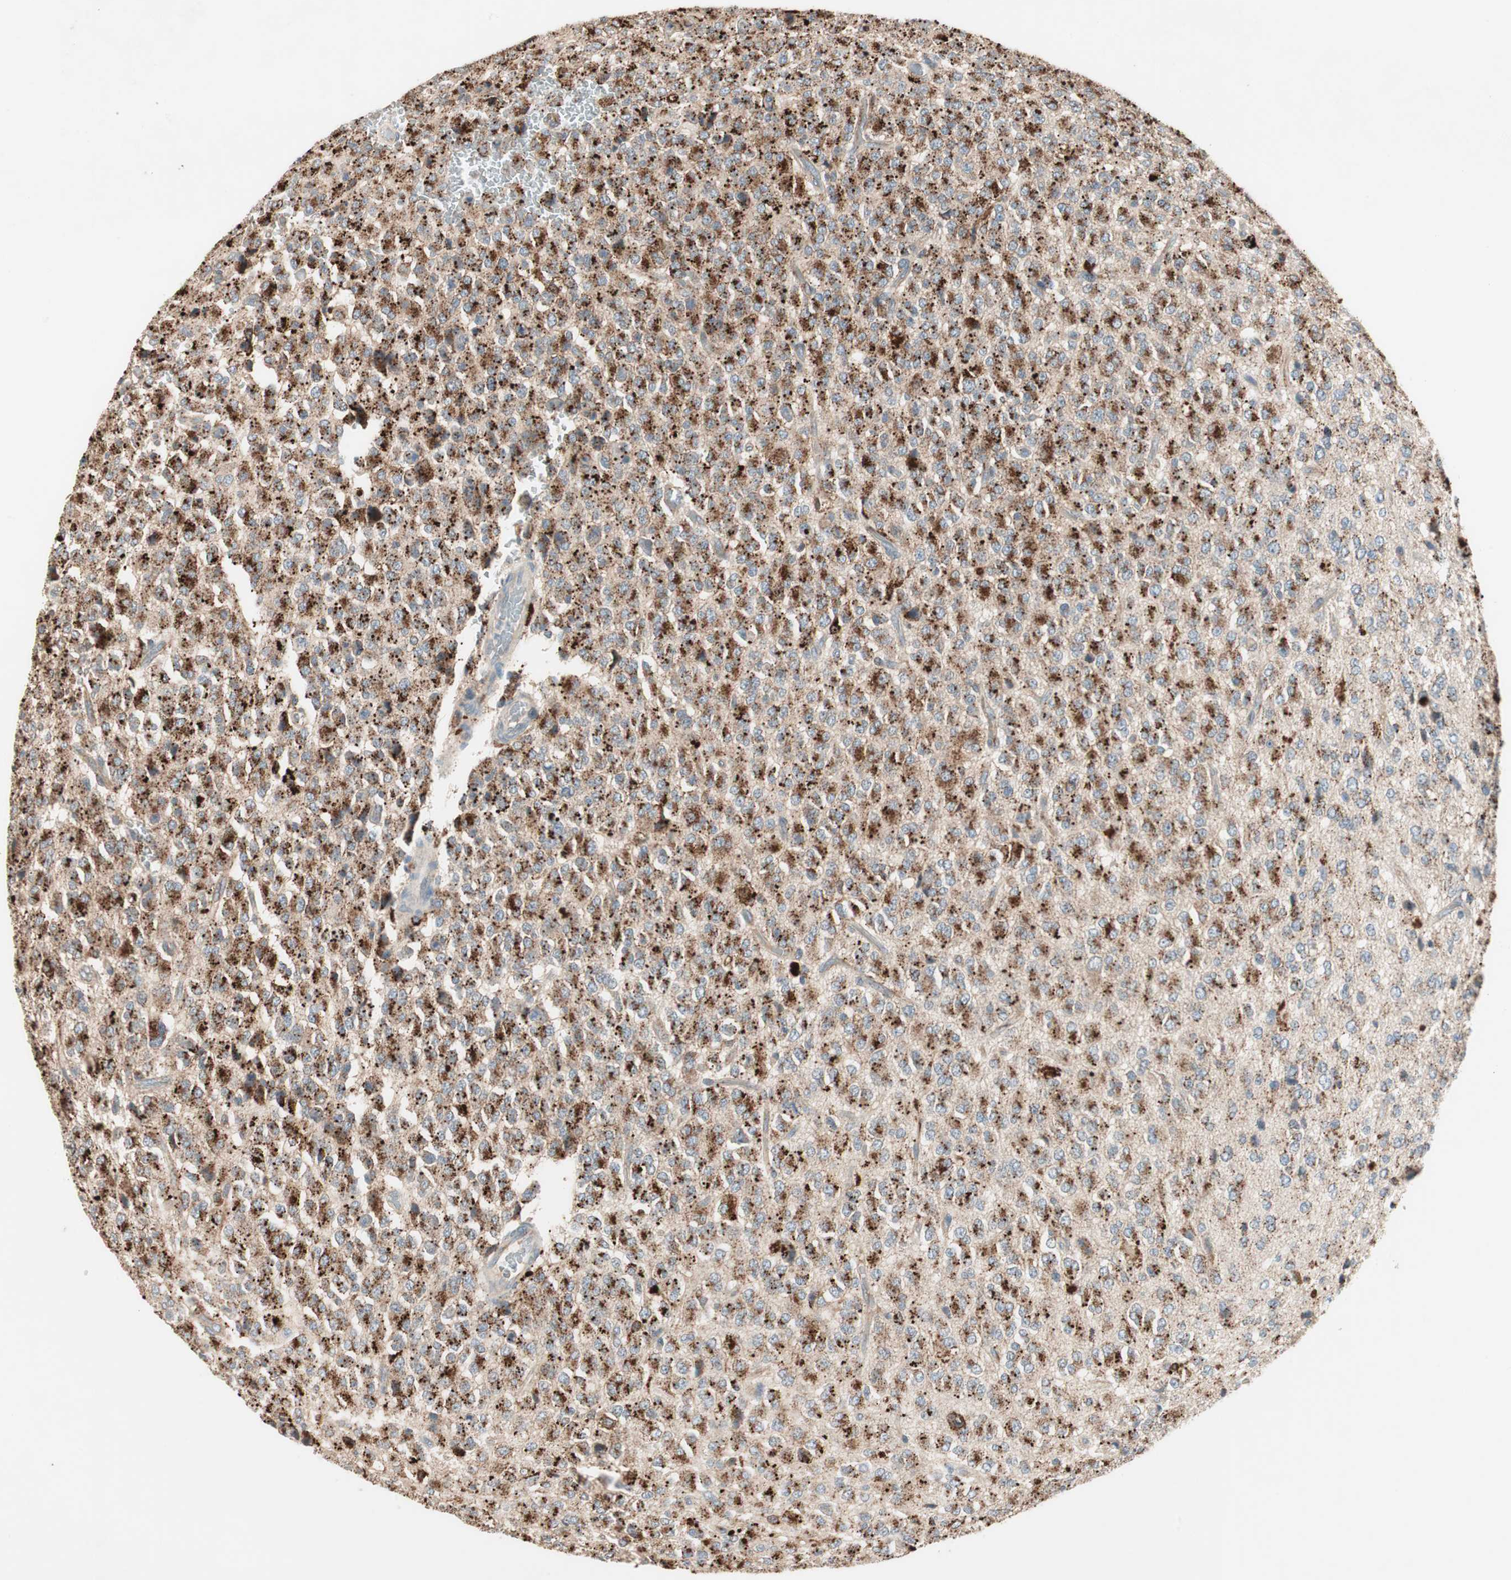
{"staining": {"intensity": "strong", "quantity": "25%-75%", "location": "cytoplasmic/membranous"}, "tissue": "glioma", "cell_type": "Tumor cells", "image_type": "cancer", "snomed": [{"axis": "morphology", "description": "Glioma, malignant, High grade"}, {"axis": "topography", "description": "pancreas cauda"}], "caption": "Glioma stained with a brown dye exhibits strong cytoplasmic/membranous positive positivity in about 25%-75% of tumor cells.", "gene": "FGFR4", "patient": {"sex": "male", "age": 60}}